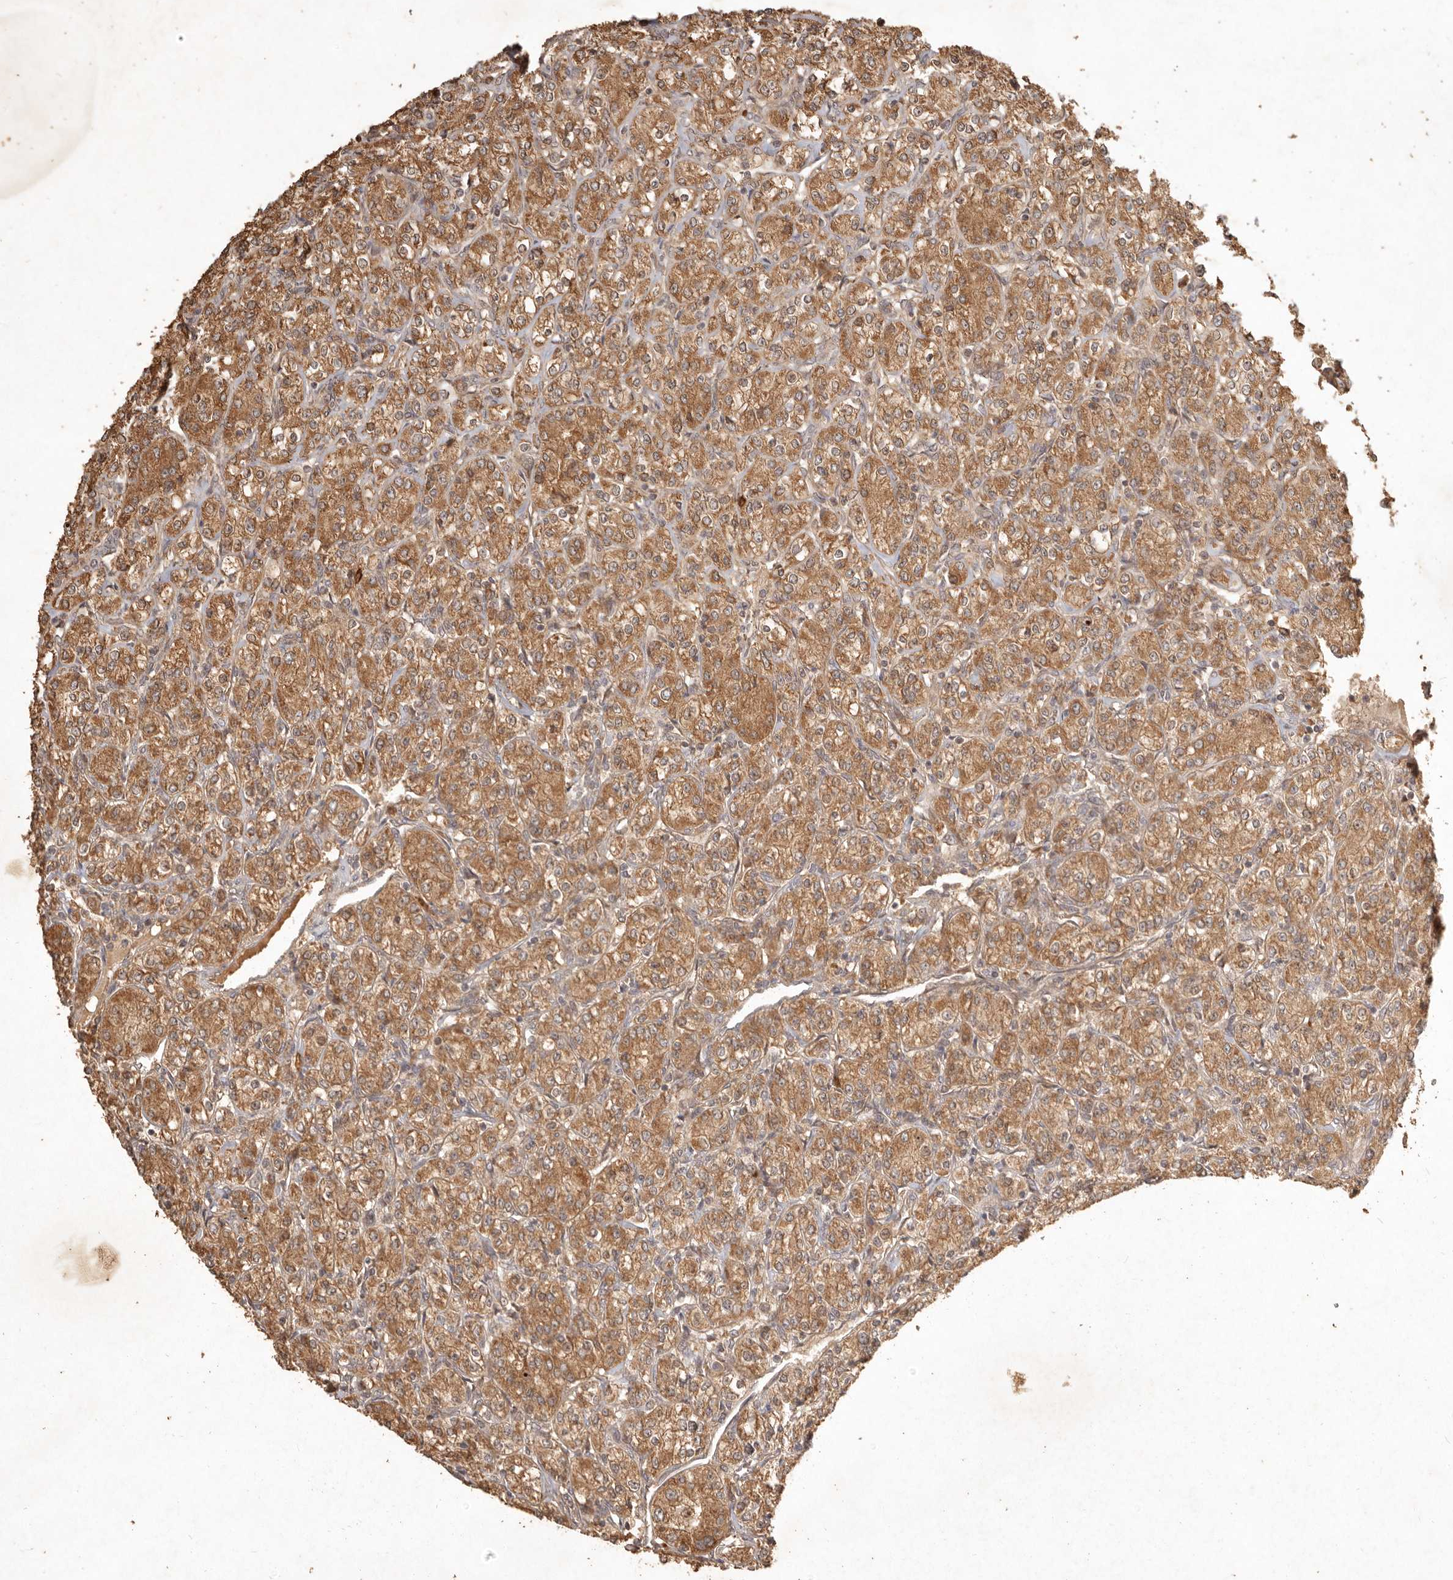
{"staining": {"intensity": "moderate", "quantity": ">75%", "location": "cytoplasmic/membranous"}, "tissue": "renal cancer", "cell_type": "Tumor cells", "image_type": "cancer", "snomed": [{"axis": "morphology", "description": "Adenocarcinoma, NOS"}, {"axis": "topography", "description": "Kidney"}], "caption": "Tumor cells demonstrate moderate cytoplasmic/membranous staining in approximately >75% of cells in adenocarcinoma (renal). (DAB IHC with brightfield microscopy, high magnification).", "gene": "CLEC4C", "patient": {"sex": "male", "age": 77}}